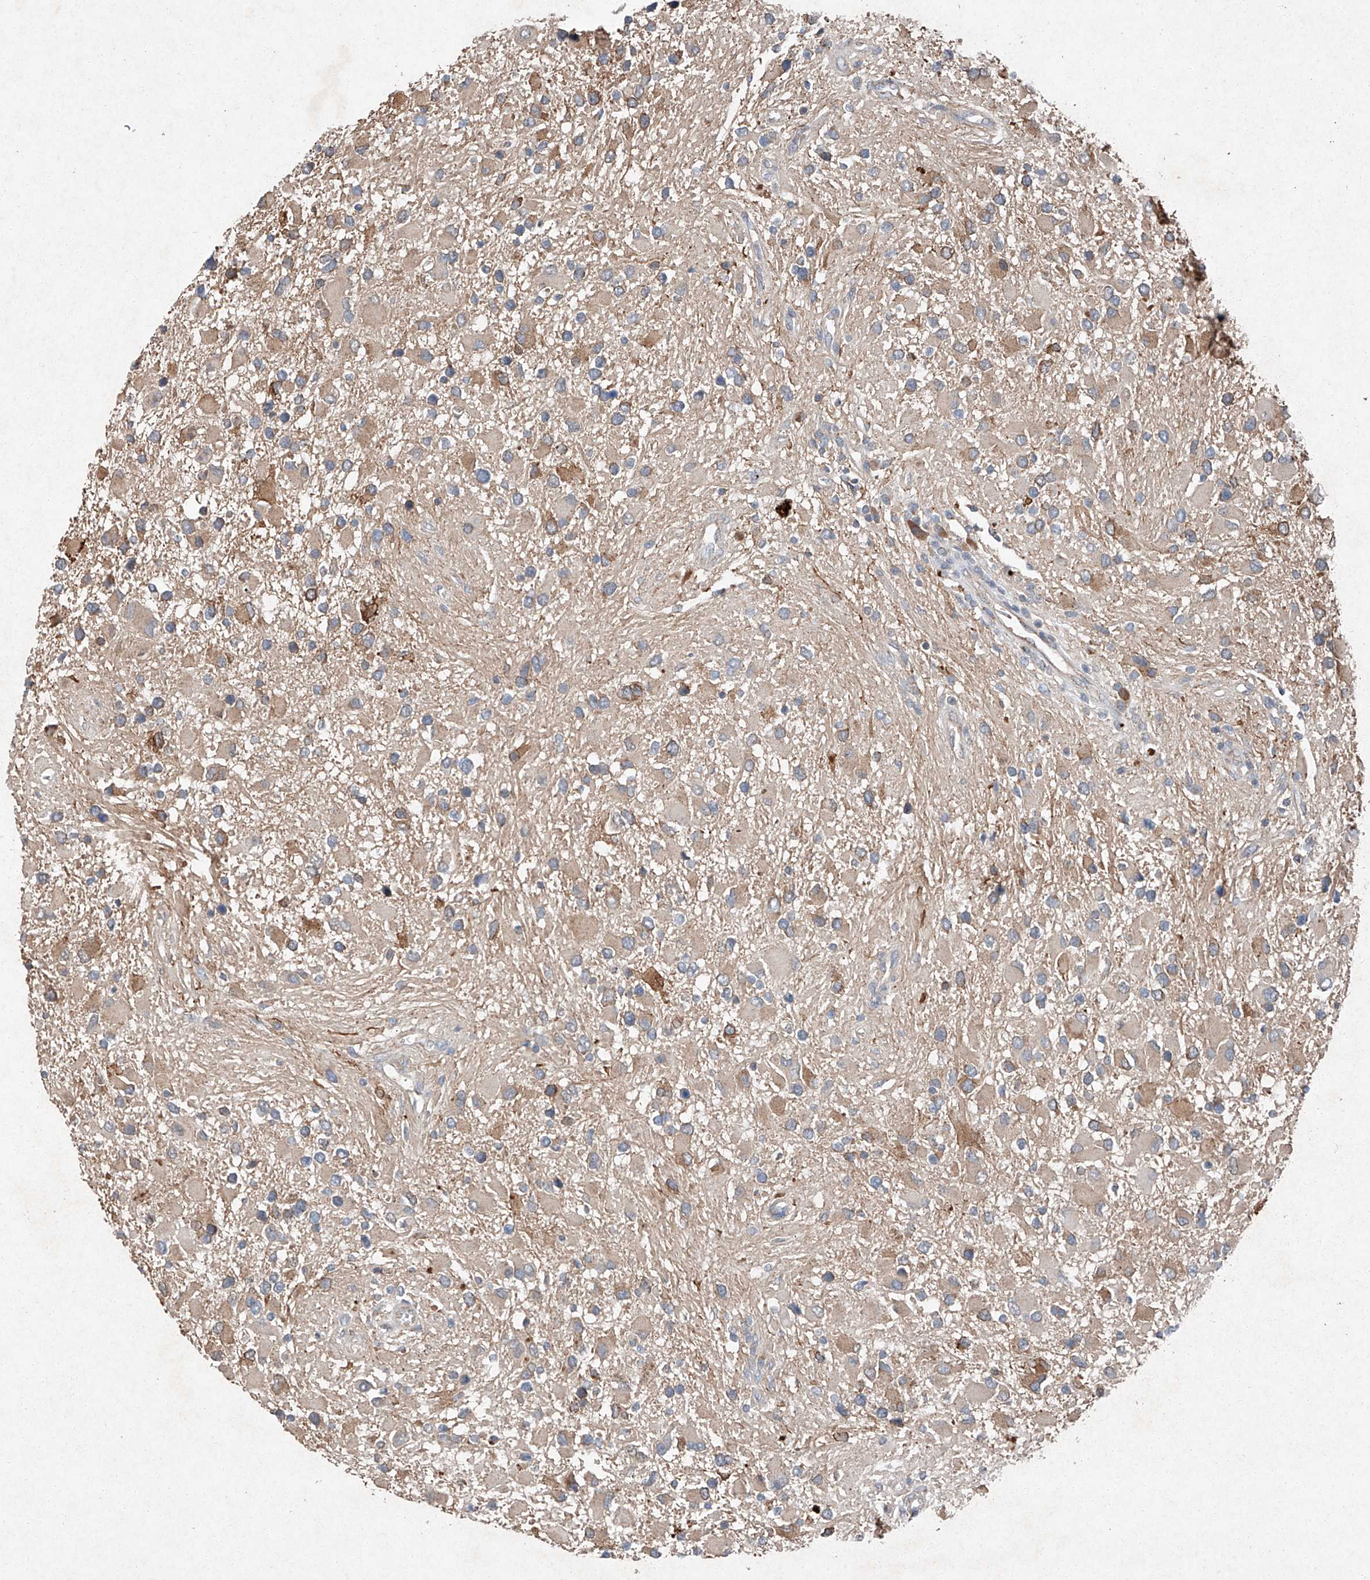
{"staining": {"intensity": "moderate", "quantity": "<25%", "location": "cytoplasmic/membranous"}, "tissue": "glioma", "cell_type": "Tumor cells", "image_type": "cancer", "snomed": [{"axis": "morphology", "description": "Glioma, malignant, High grade"}, {"axis": "topography", "description": "Brain"}], "caption": "There is low levels of moderate cytoplasmic/membranous expression in tumor cells of high-grade glioma (malignant), as demonstrated by immunohistochemical staining (brown color).", "gene": "RUSC1", "patient": {"sex": "male", "age": 53}}